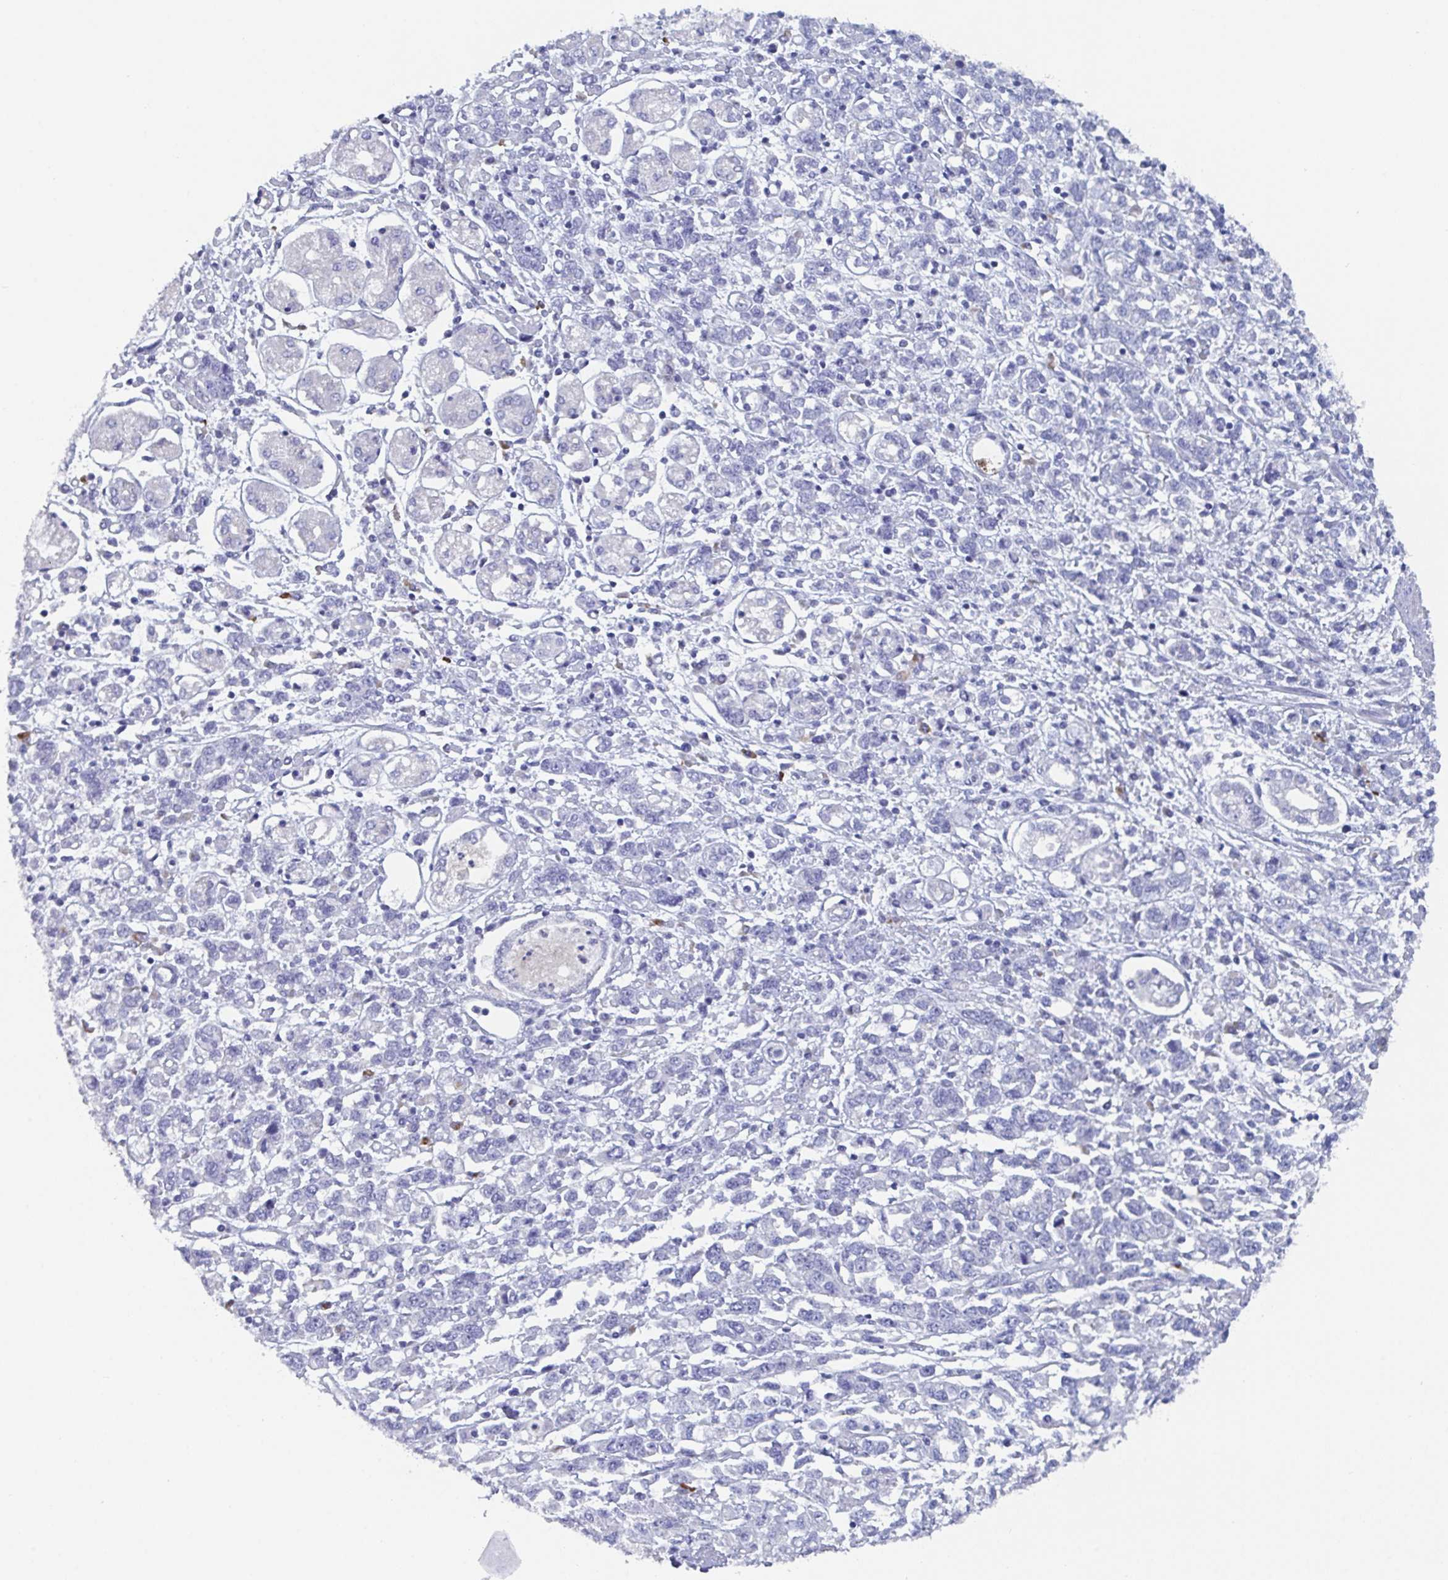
{"staining": {"intensity": "negative", "quantity": "none", "location": "none"}, "tissue": "stomach cancer", "cell_type": "Tumor cells", "image_type": "cancer", "snomed": [{"axis": "morphology", "description": "Adenocarcinoma, NOS"}, {"axis": "topography", "description": "Stomach"}], "caption": "This image is of stomach cancer stained with immunohistochemistry to label a protein in brown with the nuclei are counter-stained blue. There is no expression in tumor cells.", "gene": "NT5C3B", "patient": {"sex": "female", "age": 76}}